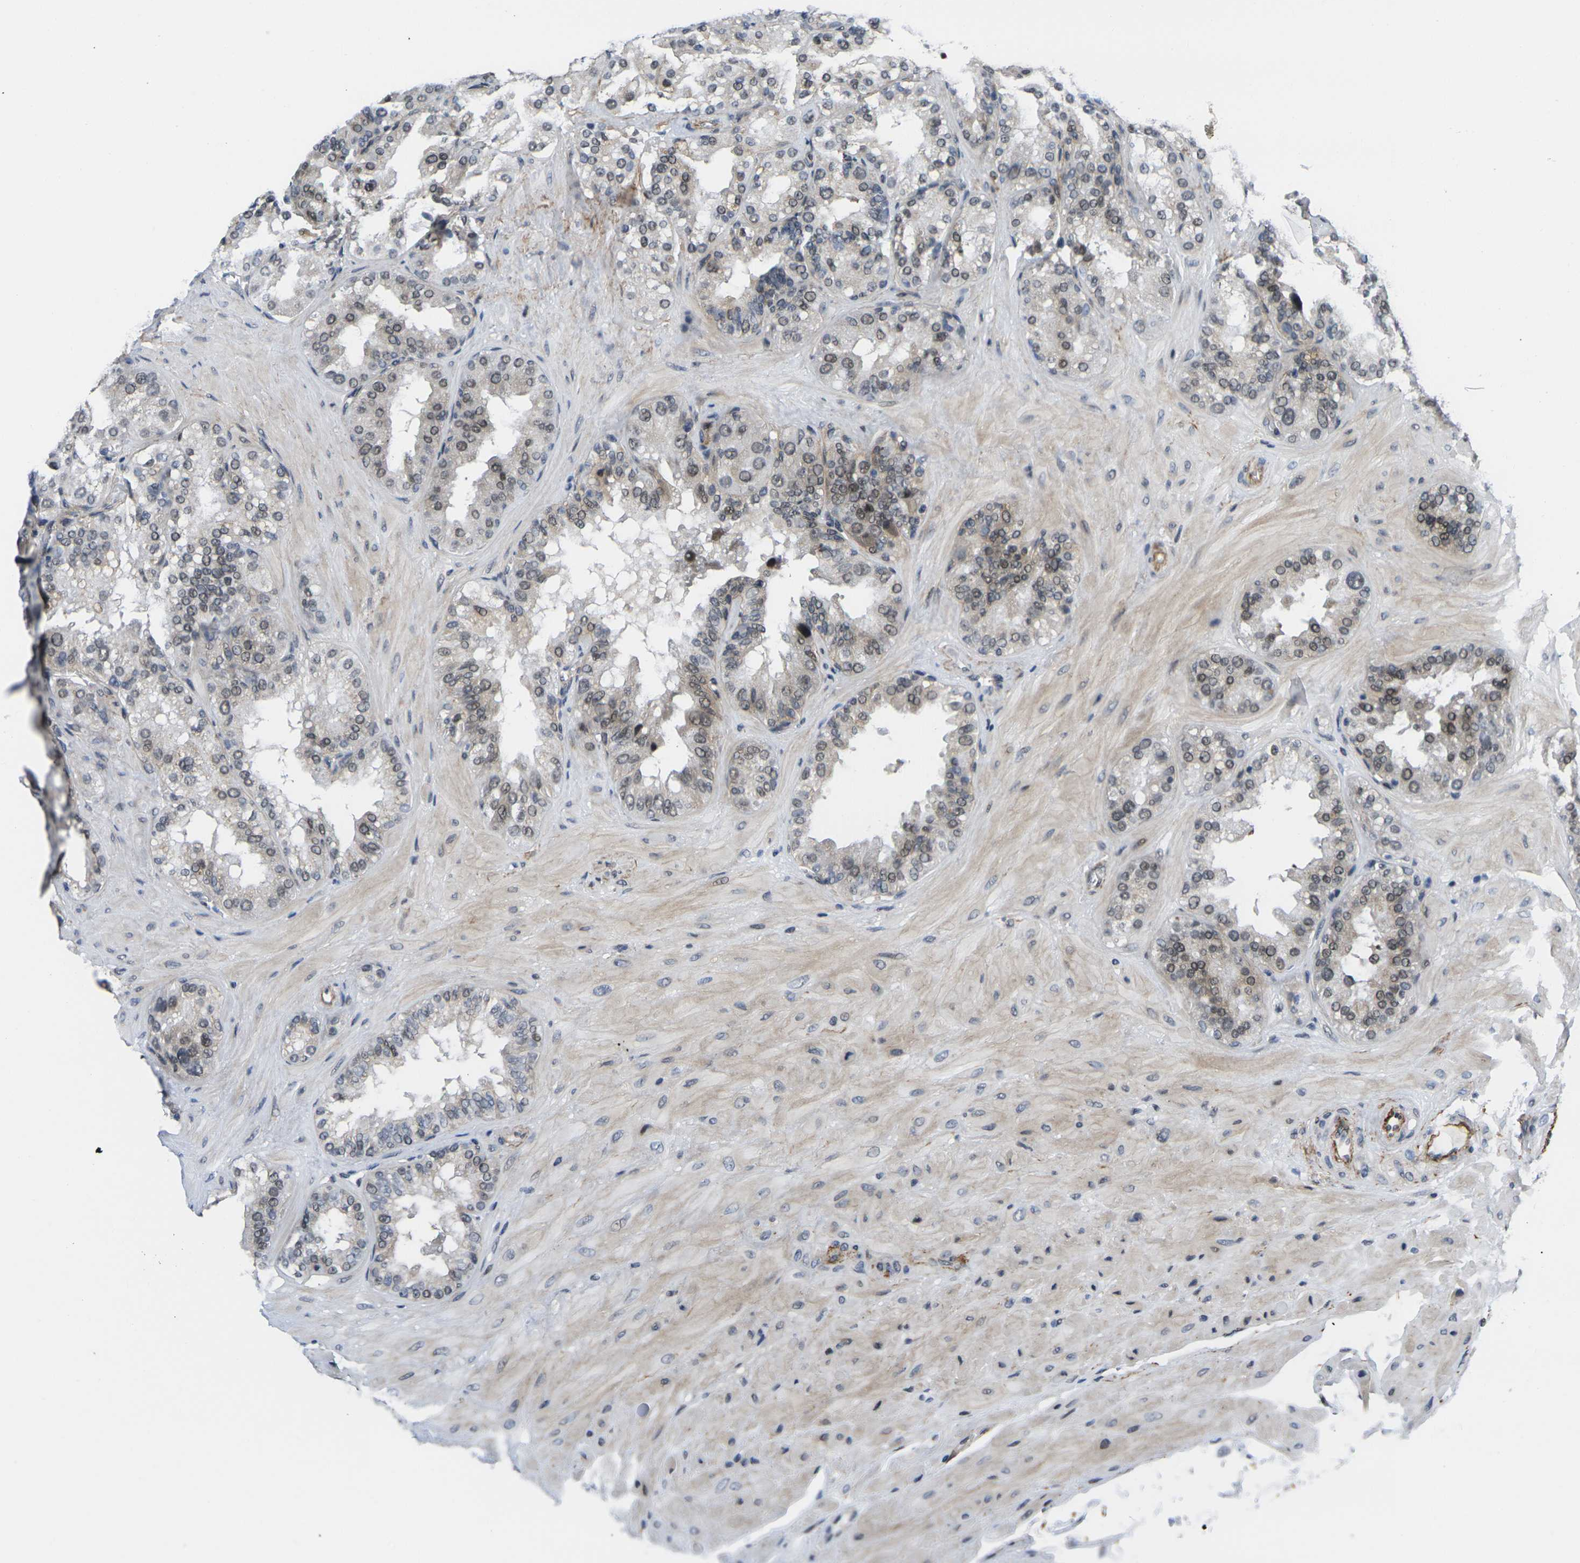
{"staining": {"intensity": "weak", "quantity": "25%-75%", "location": "cytoplasmic/membranous,nuclear"}, "tissue": "seminal vesicle", "cell_type": "Glandular cells", "image_type": "normal", "snomed": [{"axis": "morphology", "description": "Normal tissue, NOS"}, {"axis": "topography", "description": "Prostate"}, {"axis": "topography", "description": "Seminal veicle"}], "caption": "Weak cytoplasmic/membranous,nuclear positivity for a protein is present in approximately 25%-75% of glandular cells of unremarkable seminal vesicle using immunohistochemistry.", "gene": "RBM7", "patient": {"sex": "male", "age": 51}}